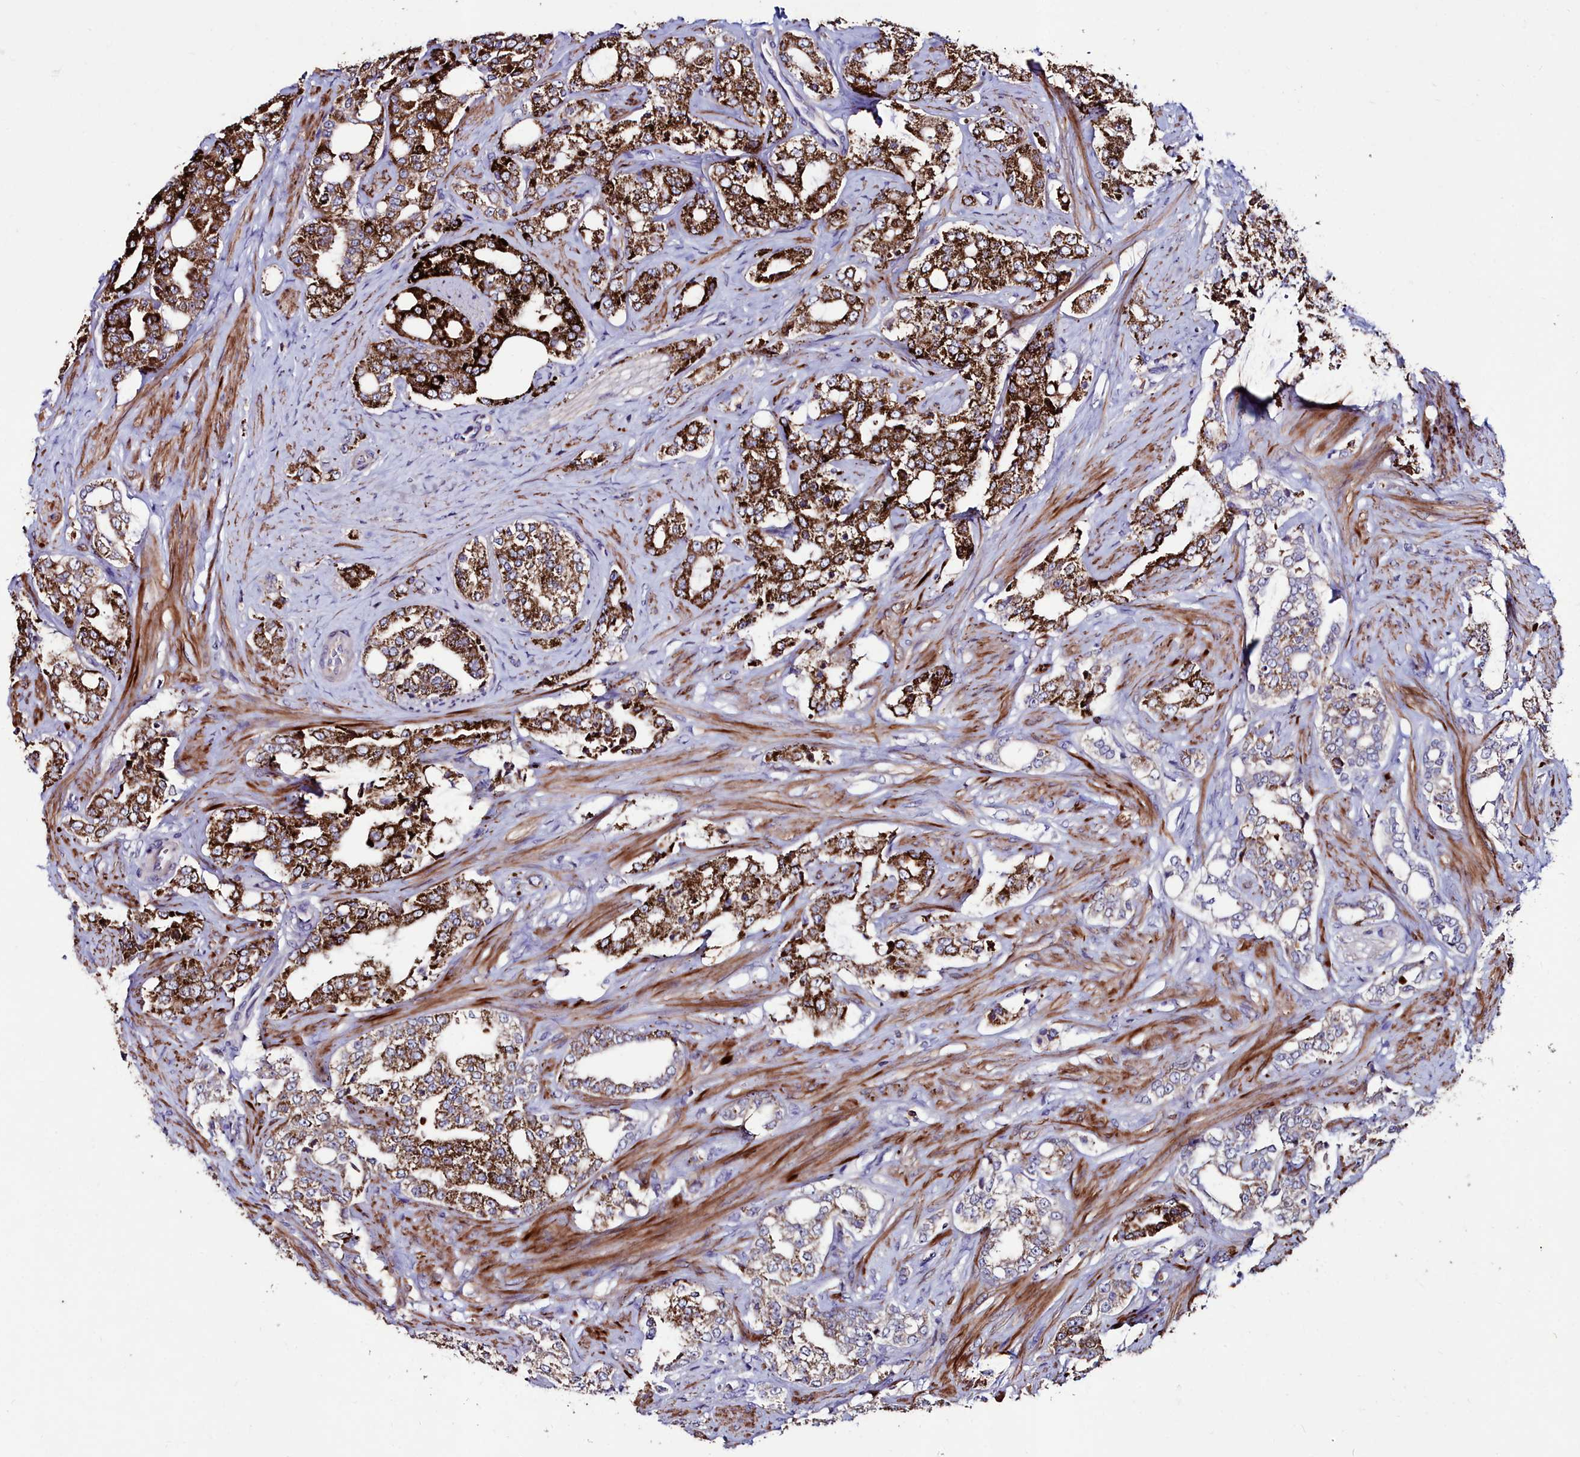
{"staining": {"intensity": "strong", "quantity": ">75%", "location": "cytoplasmic/membranous"}, "tissue": "prostate cancer", "cell_type": "Tumor cells", "image_type": "cancer", "snomed": [{"axis": "morphology", "description": "Adenocarcinoma, High grade"}, {"axis": "topography", "description": "Prostate"}], "caption": "Immunohistochemical staining of human adenocarcinoma (high-grade) (prostate) shows strong cytoplasmic/membranous protein positivity in about >75% of tumor cells. The staining was performed using DAB to visualize the protein expression in brown, while the nuclei were stained in blue with hematoxylin (Magnification: 20x).", "gene": "AMBRA1", "patient": {"sex": "male", "age": 64}}